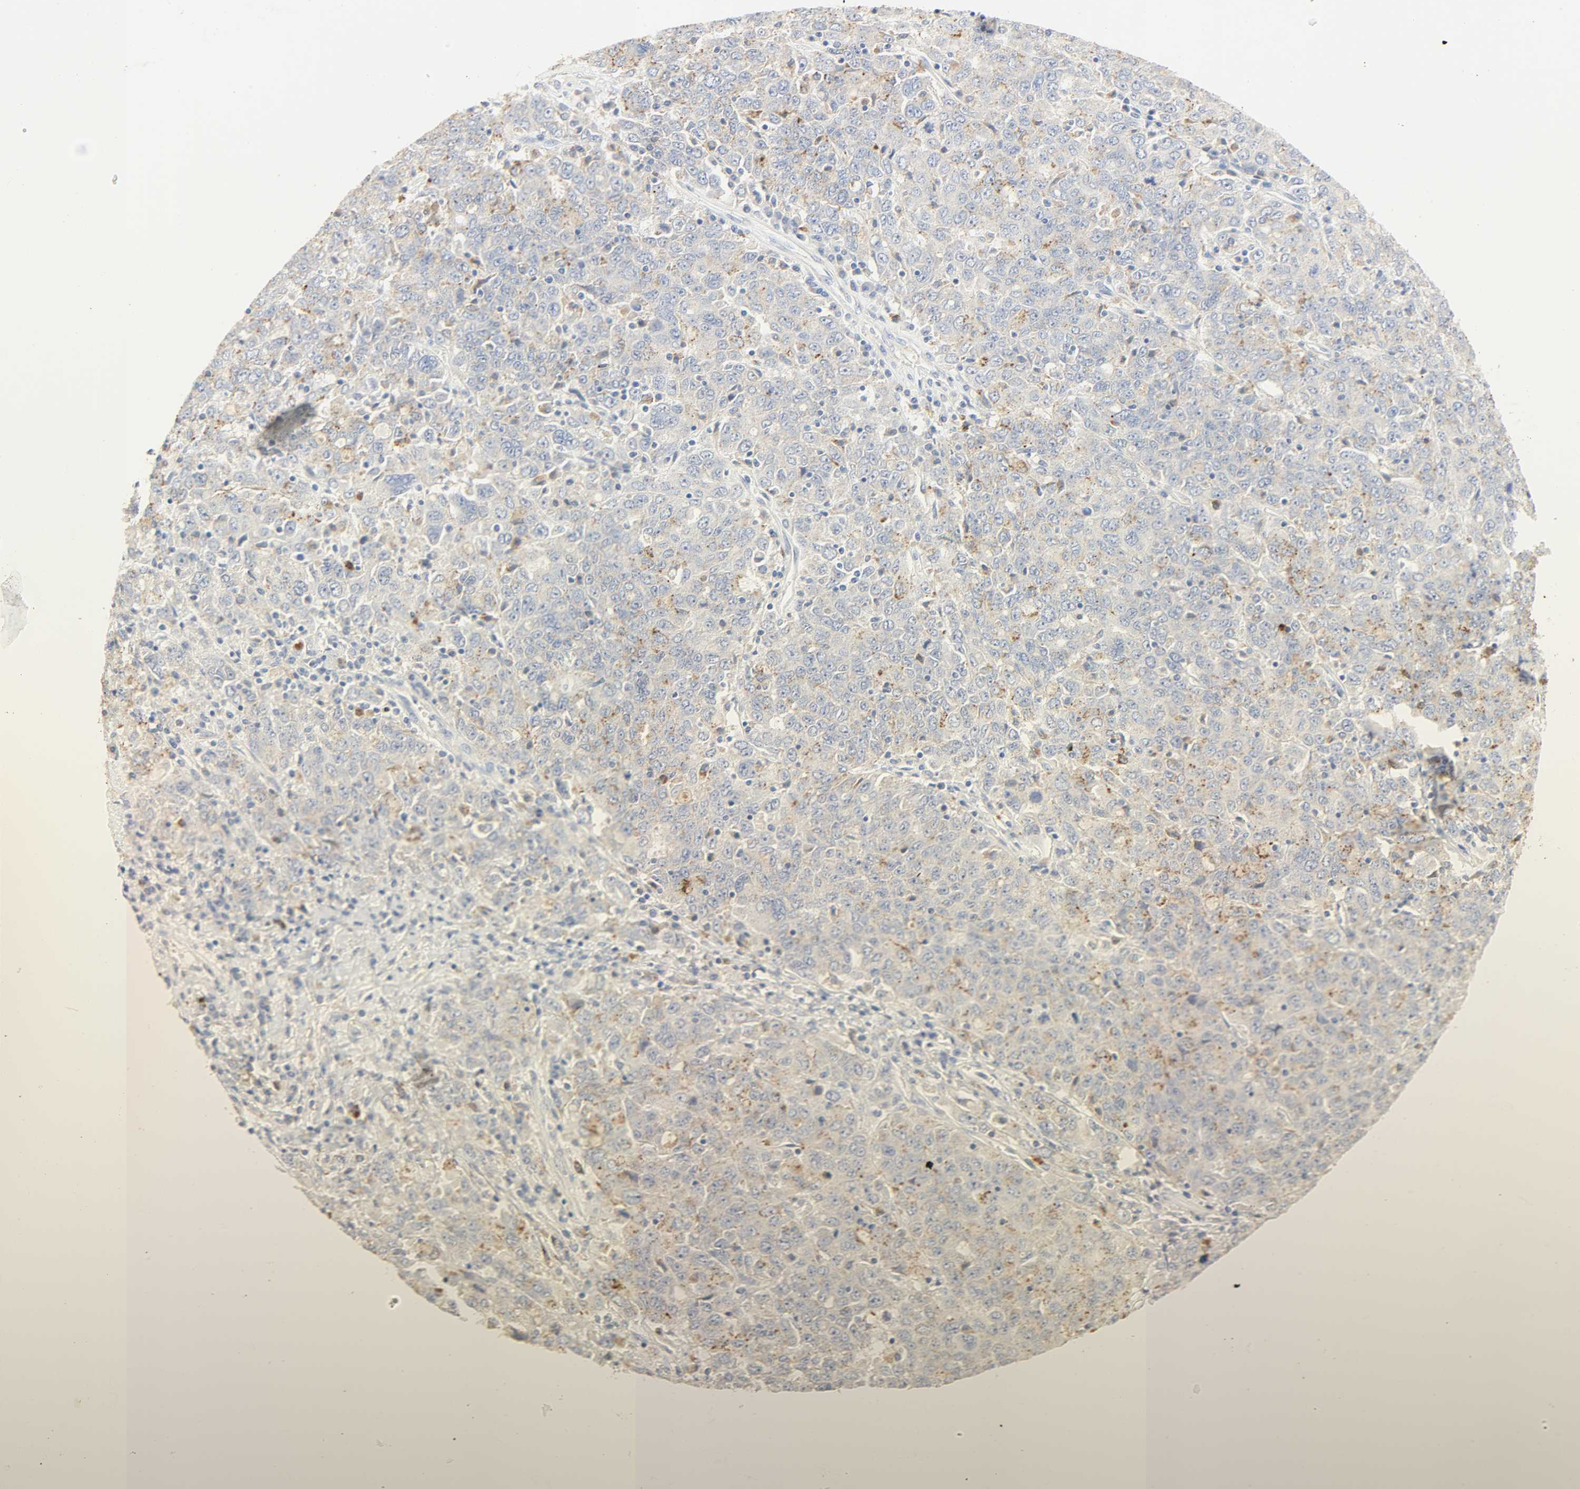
{"staining": {"intensity": "moderate", "quantity": "25%-75%", "location": "cytoplasmic/membranous"}, "tissue": "ovarian cancer", "cell_type": "Tumor cells", "image_type": "cancer", "snomed": [{"axis": "morphology", "description": "Carcinoma, endometroid"}, {"axis": "topography", "description": "Ovary"}], "caption": "Tumor cells exhibit medium levels of moderate cytoplasmic/membranous expression in about 25%-75% of cells in ovarian cancer (endometroid carcinoma).", "gene": "CAMK2A", "patient": {"sex": "female", "age": 62}}